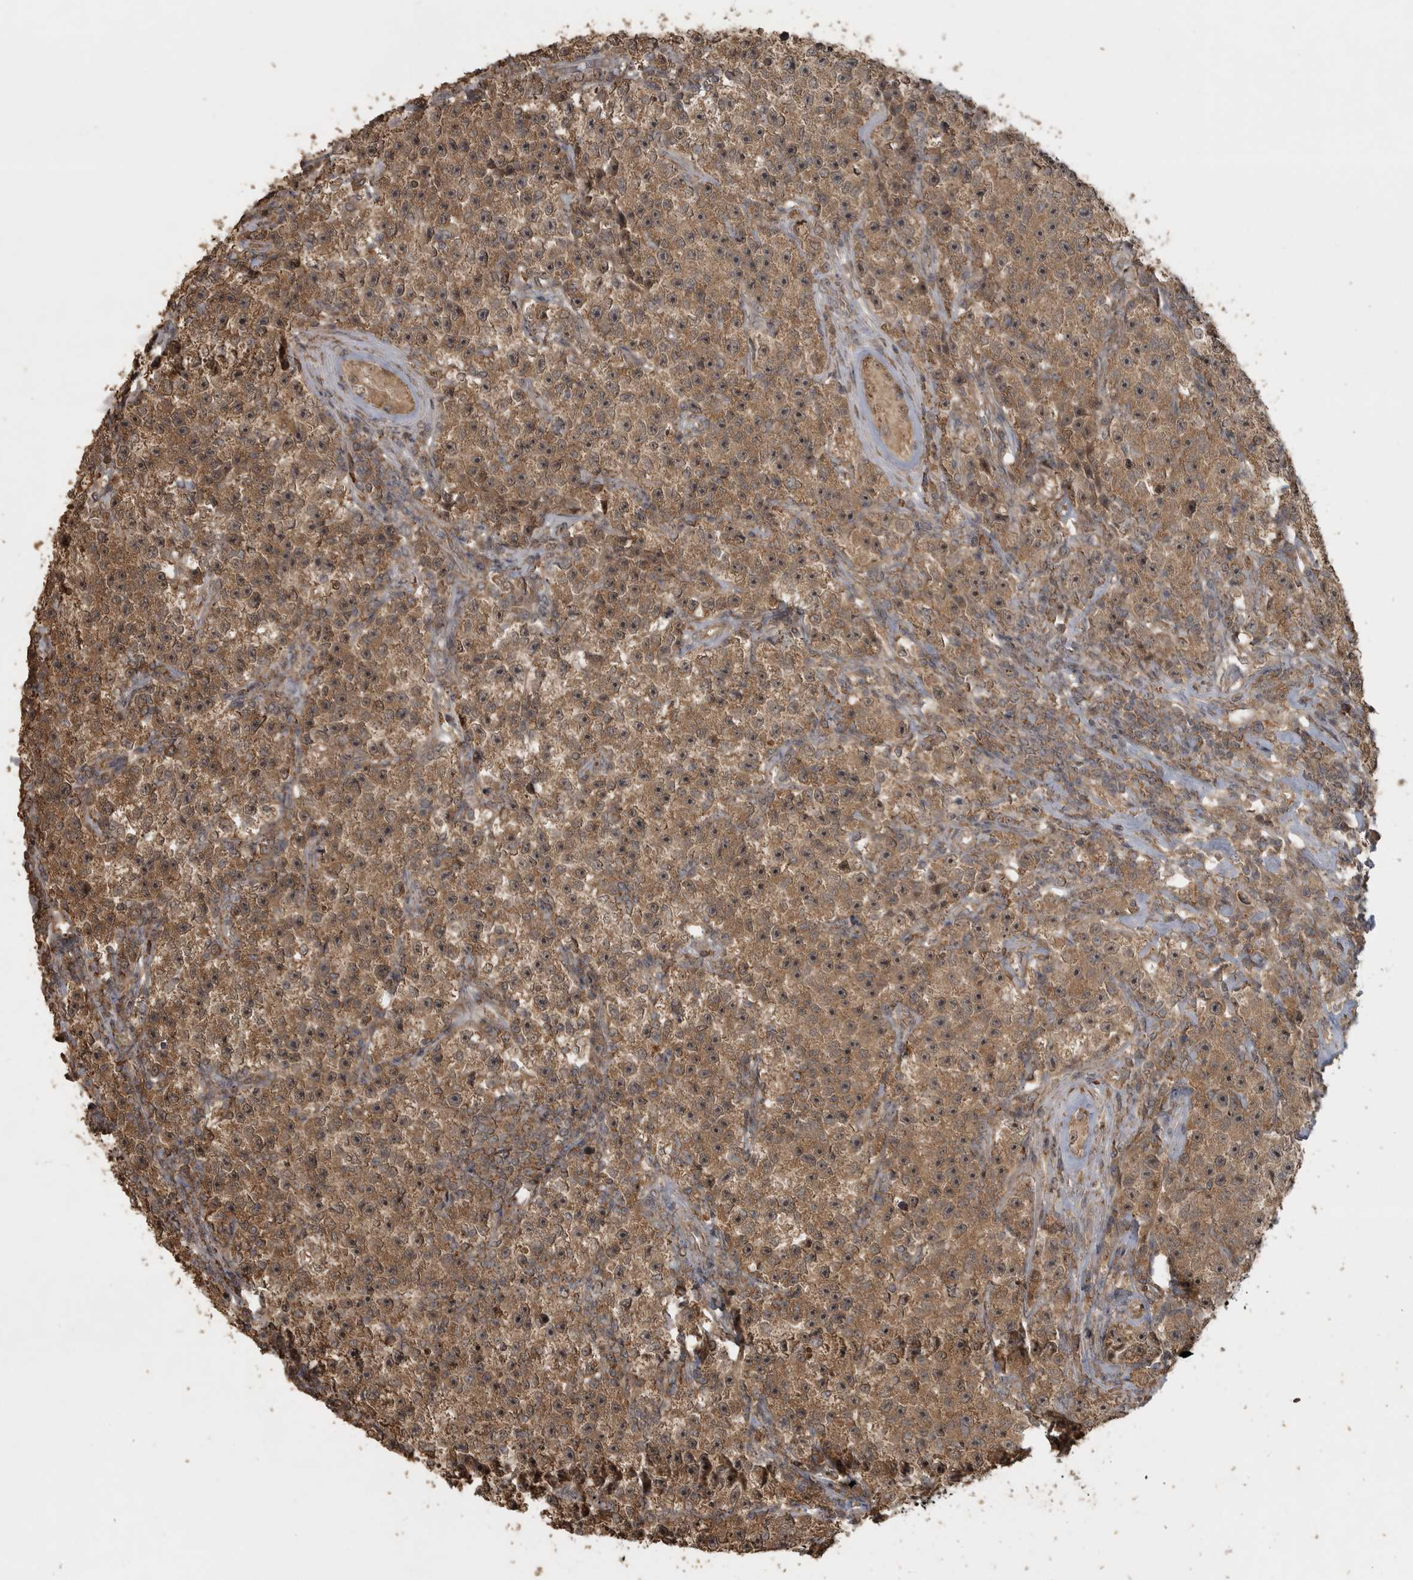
{"staining": {"intensity": "moderate", "quantity": ">75%", "location": "cytoplasmic/membranous"}, "tissue": "testis cancer", "cell_type": "Tumor cells", "image_type": "cancer", "snomed": [{"axis": "morphology", "description": "Seminoma, NOS"}, {"axis": "topography", "description": "Testis"}], "caption": "DAB (3,3'-diaminobenzidine) immunohistochemical staining of human seminoma (testis) shows moderate cytoplasmic/membranous protein staining in about >75% of tumor cells.", "gene": "LLGL1", "patient": {"sex": "male", "age": 22}}